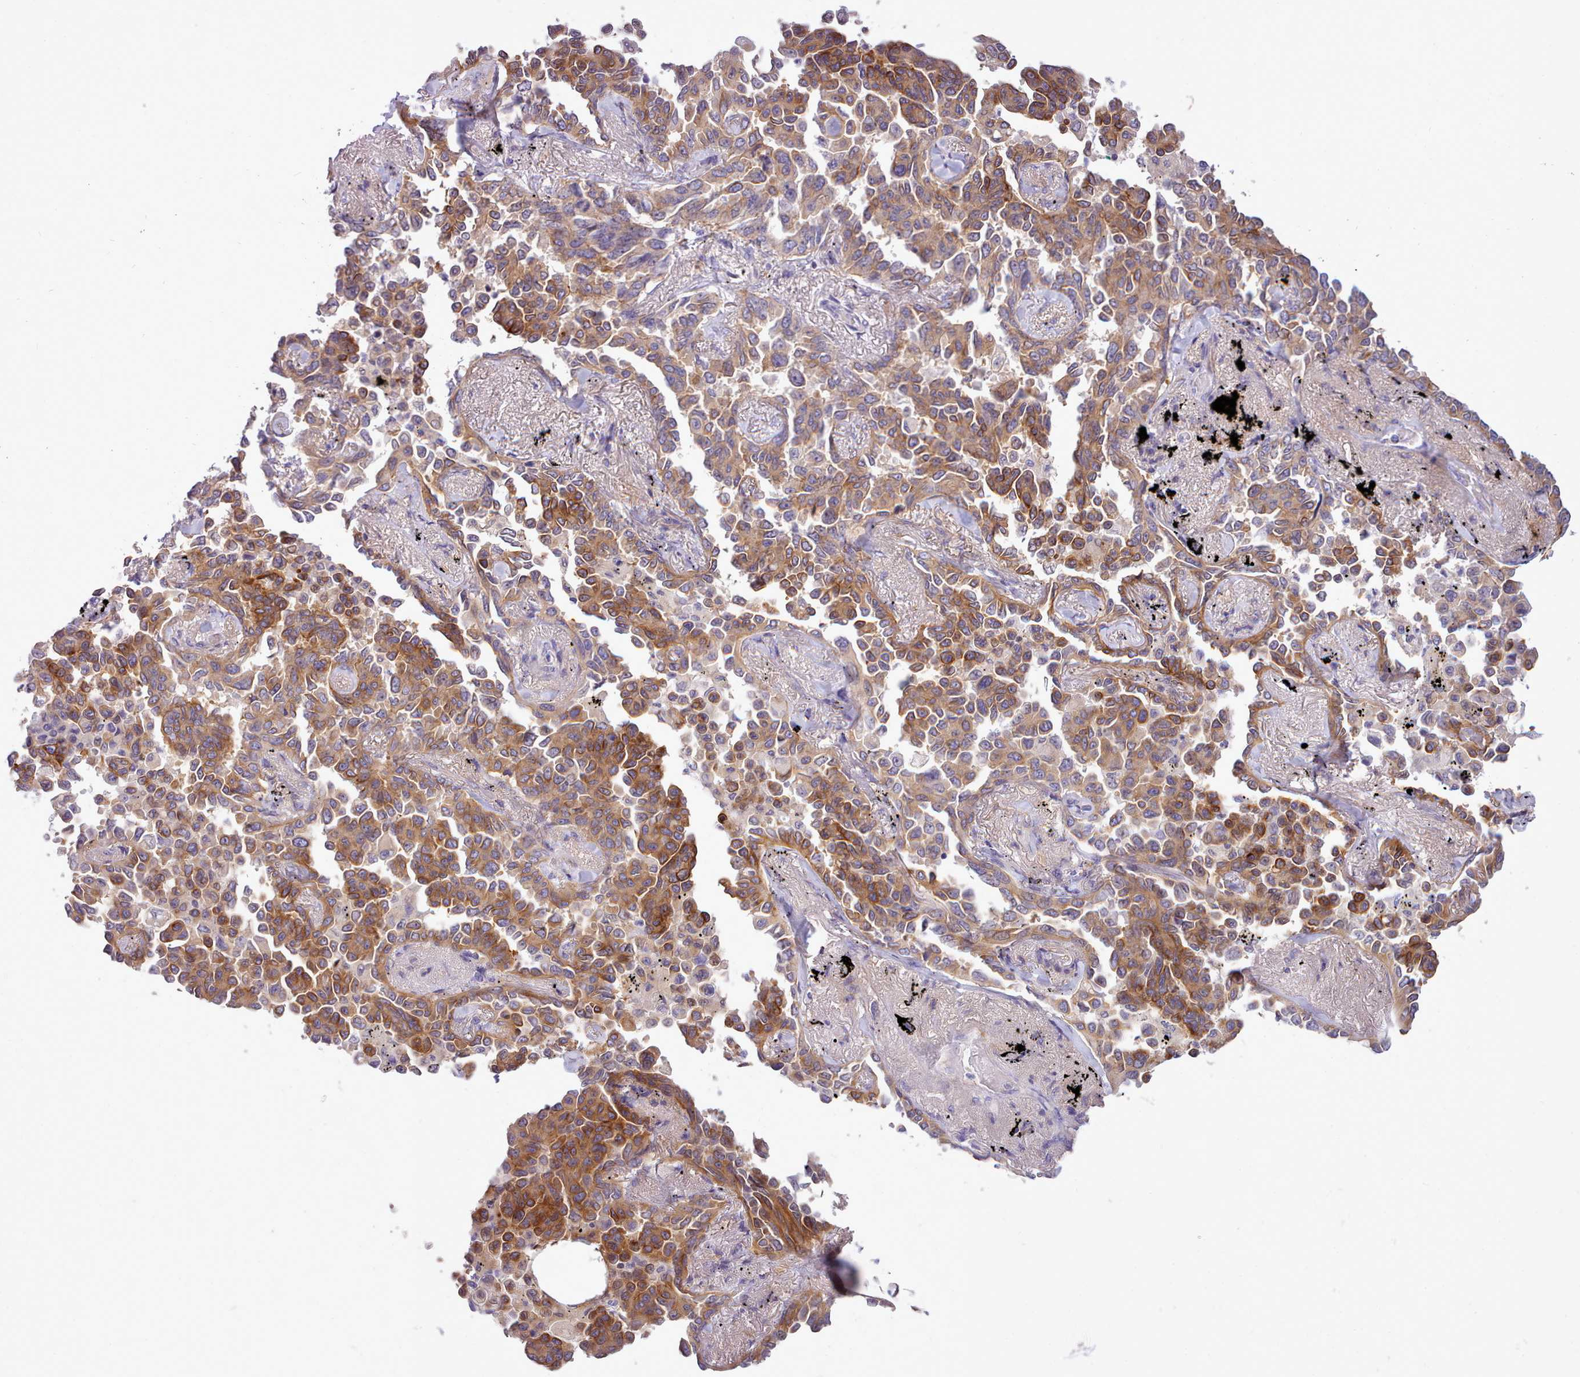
{"staining": {"intensity": "moderate", "quantity": ">75%", "location": "cytoplasmic/membranous"}, "tissue": "lung cancer", "cell_type": "Tumor cells", "image_type": "cancer", "snomed": [{"axis": "morphology", "description": "Adenocarcinoma, NOS"}, {"axis": "topography", "description": "Lung"}], "caption": "Immunohistochemistry (IHC) staining of adenocarcinoma (lung), which displays medium levels of moderate cytoplasmic/membranous staining in approximately >75% of tumor cells indicating moderate cytoplasmic/membranous protein staining. The staining was performed using DAB (3,3'-diaminobenzidine) (brown) for protein detection and nuclei were counterstained in hematoxylin (blue).", "gene": "CYP2A13", "patient": {"sex": "female", "age": 67}}